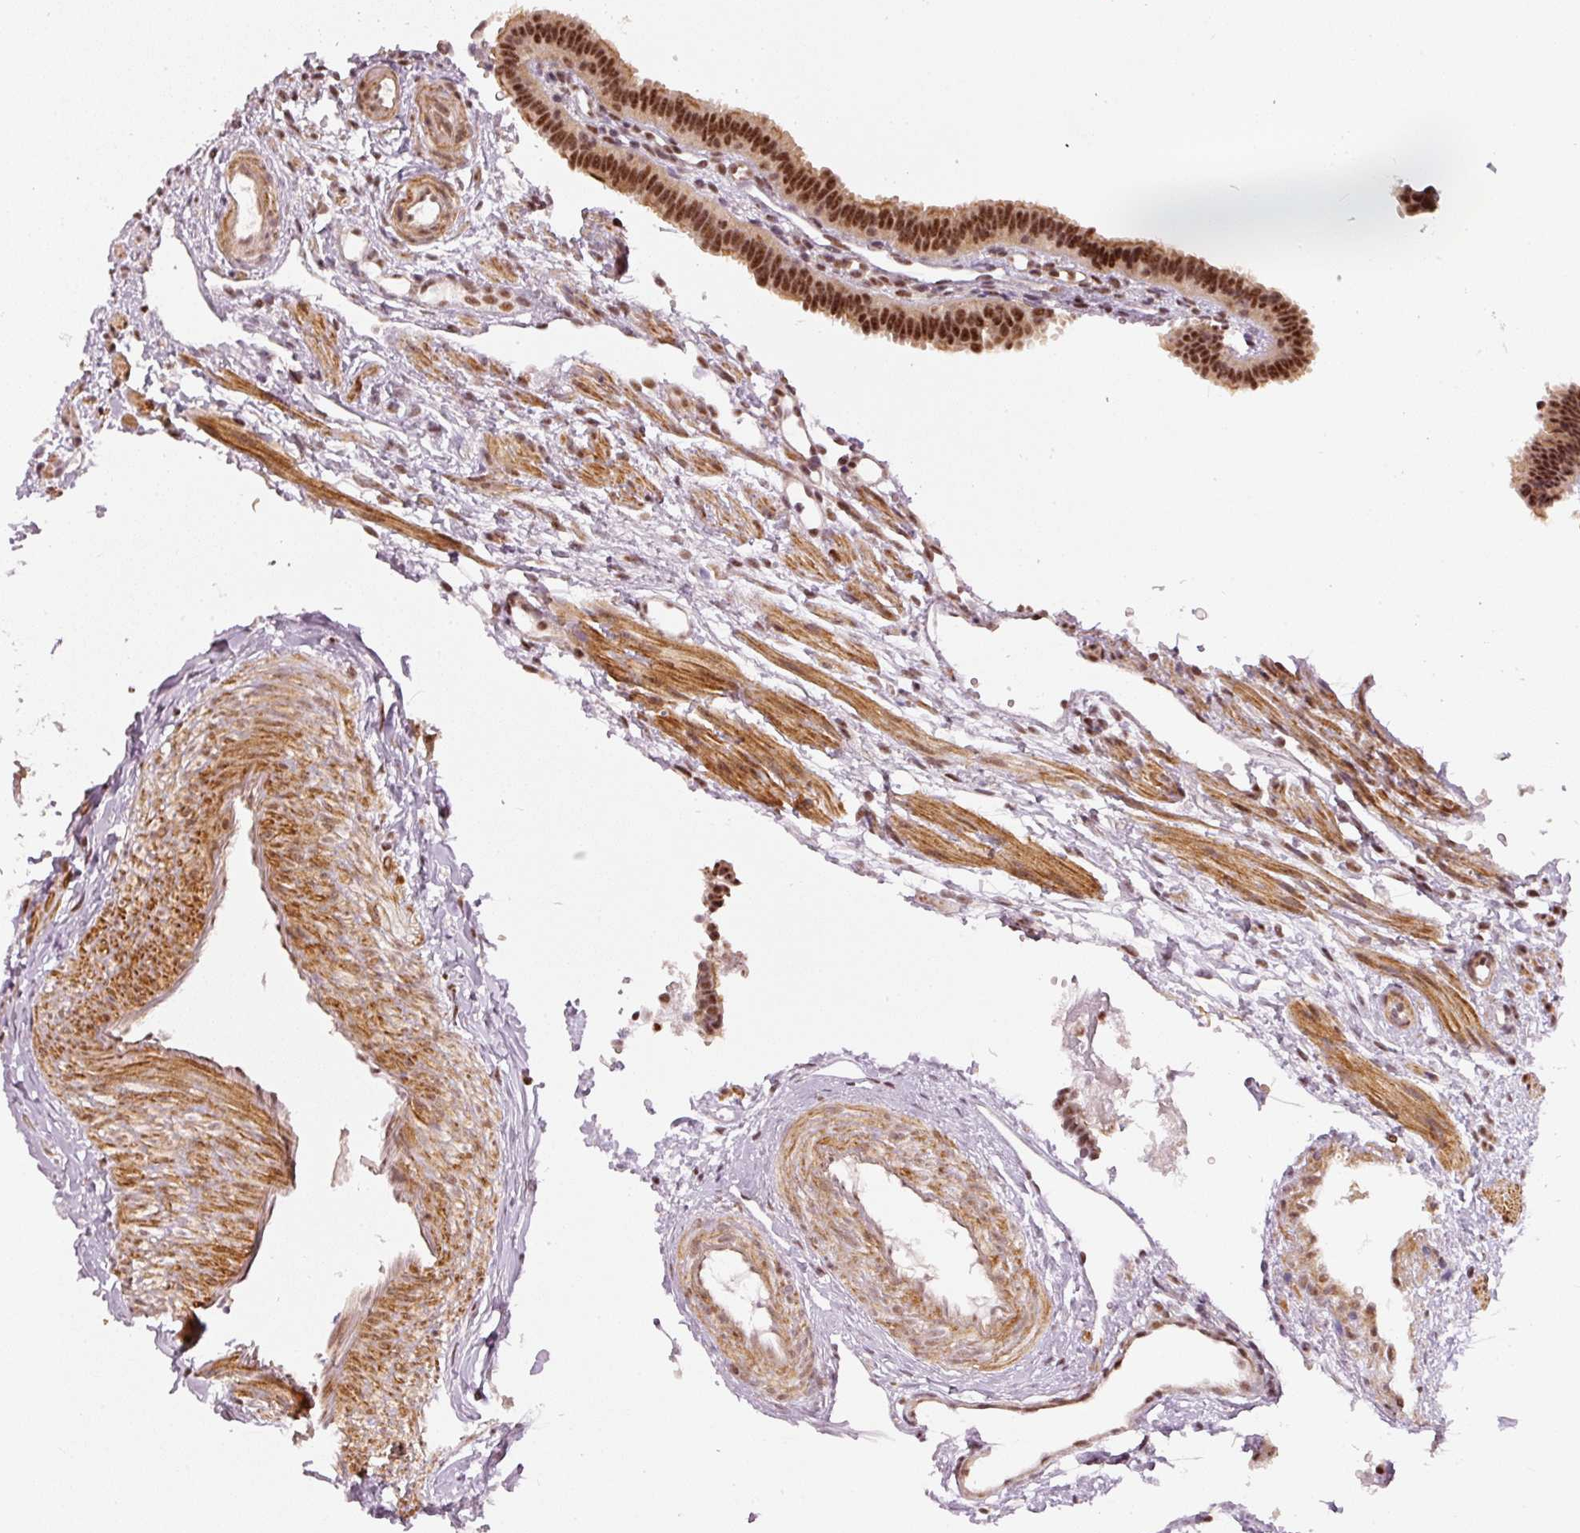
{"staining": {"intensity": "strong", "quantity": "25%-75%", "location": "nuclear"}, "tissue": "fallopian tube", "cell_type": "Glandular cells", "image_type": "normal", "snomed": [{"axis": "morphology", "description": "Normal tissue, NOS"}, {"axis": "topography", "description": "Fallopian tube"}], "caption": "Protein staining reveals strong nuclear staining in approximately 25%-75% of glandular cells in normal fallopian tube.", "gene": "THOC6", "patient": {"sex": "female", "age": 37}}